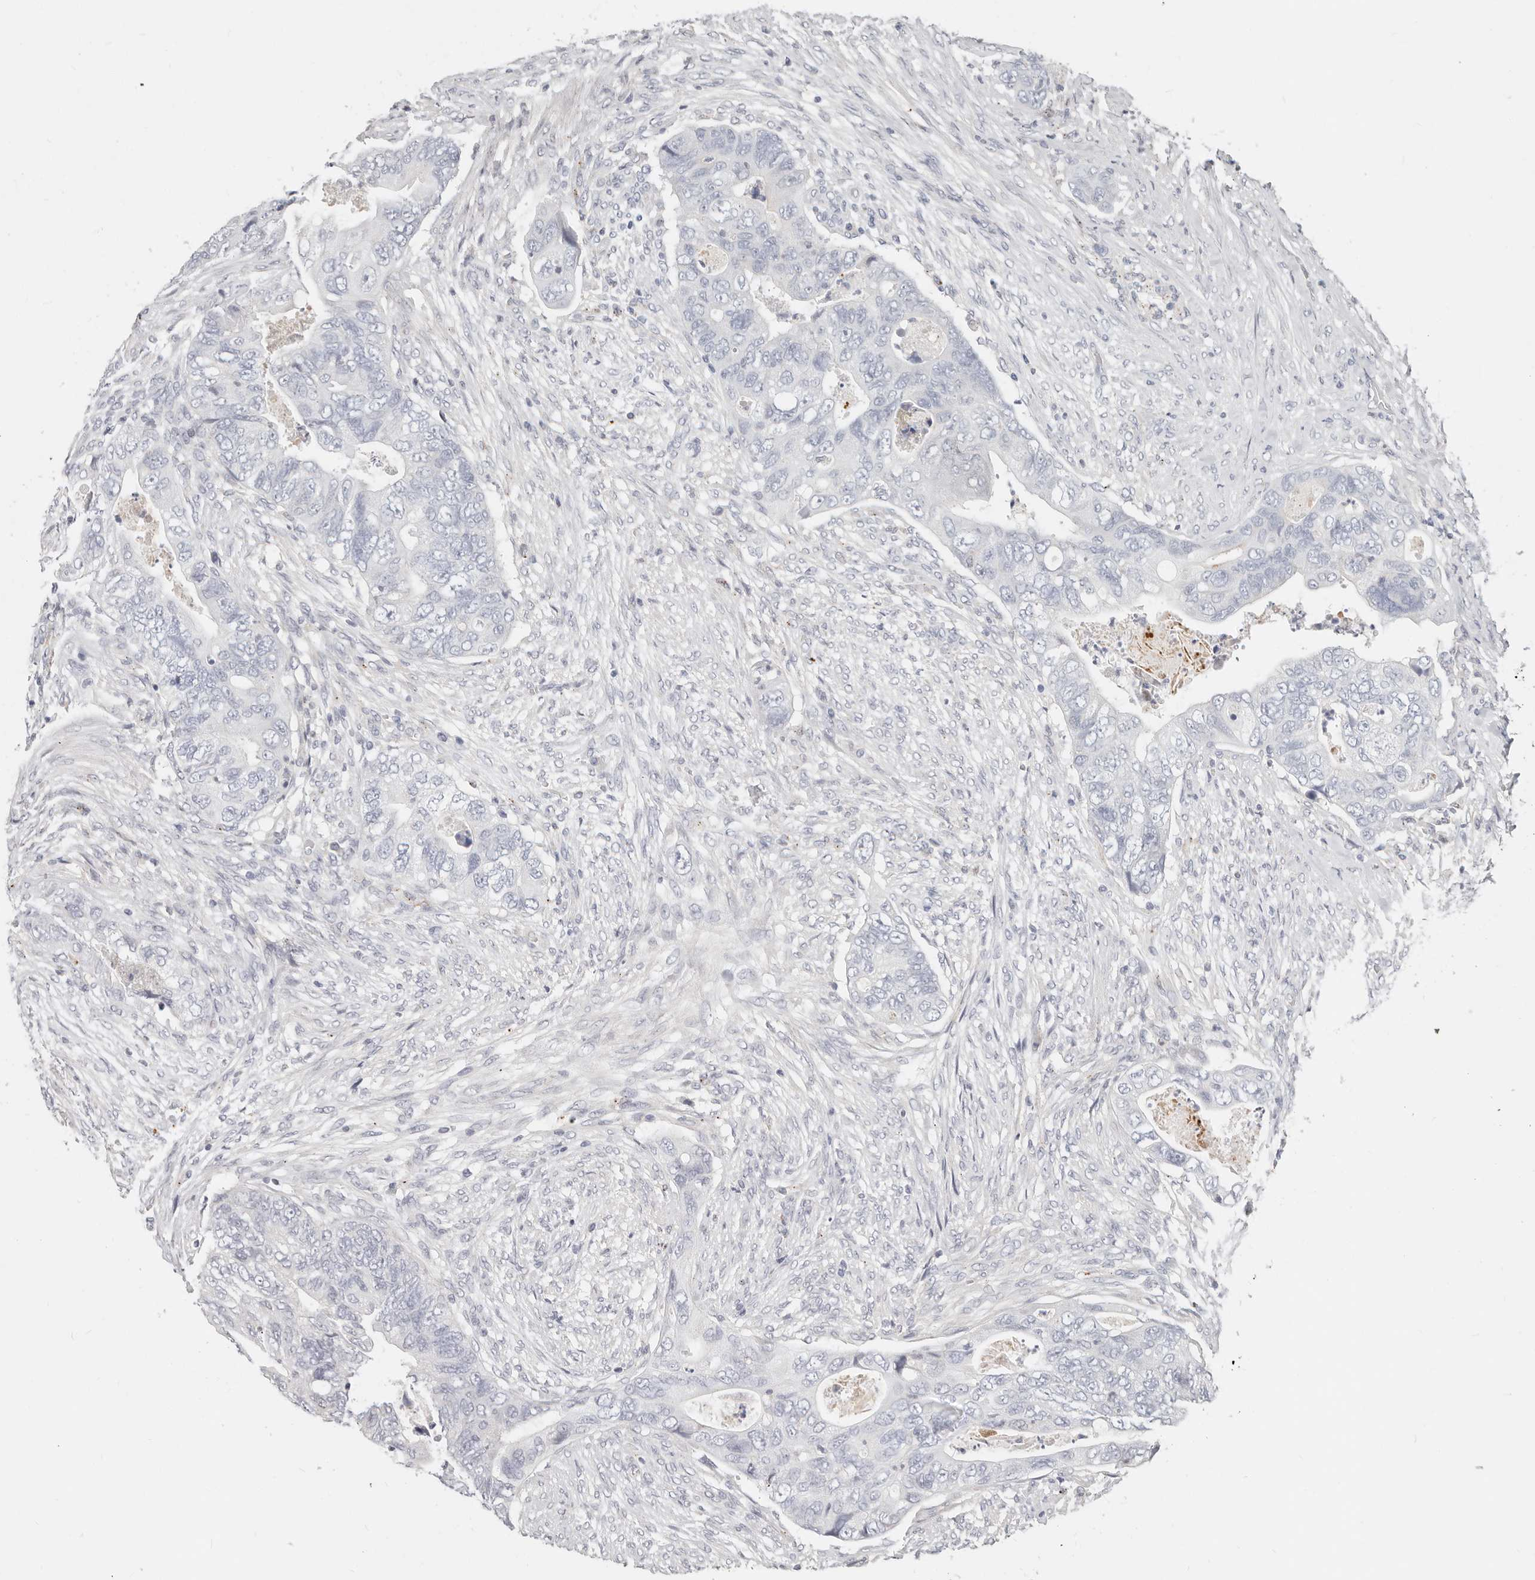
{"staining": {"intensity": "negative", "quantity": "none", "location": "none"}, "tissue": "colorectal cancer", "cell_type": "Tumor cells", "image_type": "cancer", "snomed": [{"axis": "morphology", "description": "Adenocarcinoma, NOS"}, {"axis": "topography", "description": "Rectum"}], "caption": "A high-resolution image shows immunohistochemistry (IHC) staining of colorectal adenocarcinoma, which shows no significant staining in tumor cells.", "gene": "ZRANB1", "patient": {"sex": "male", "age": 63}}